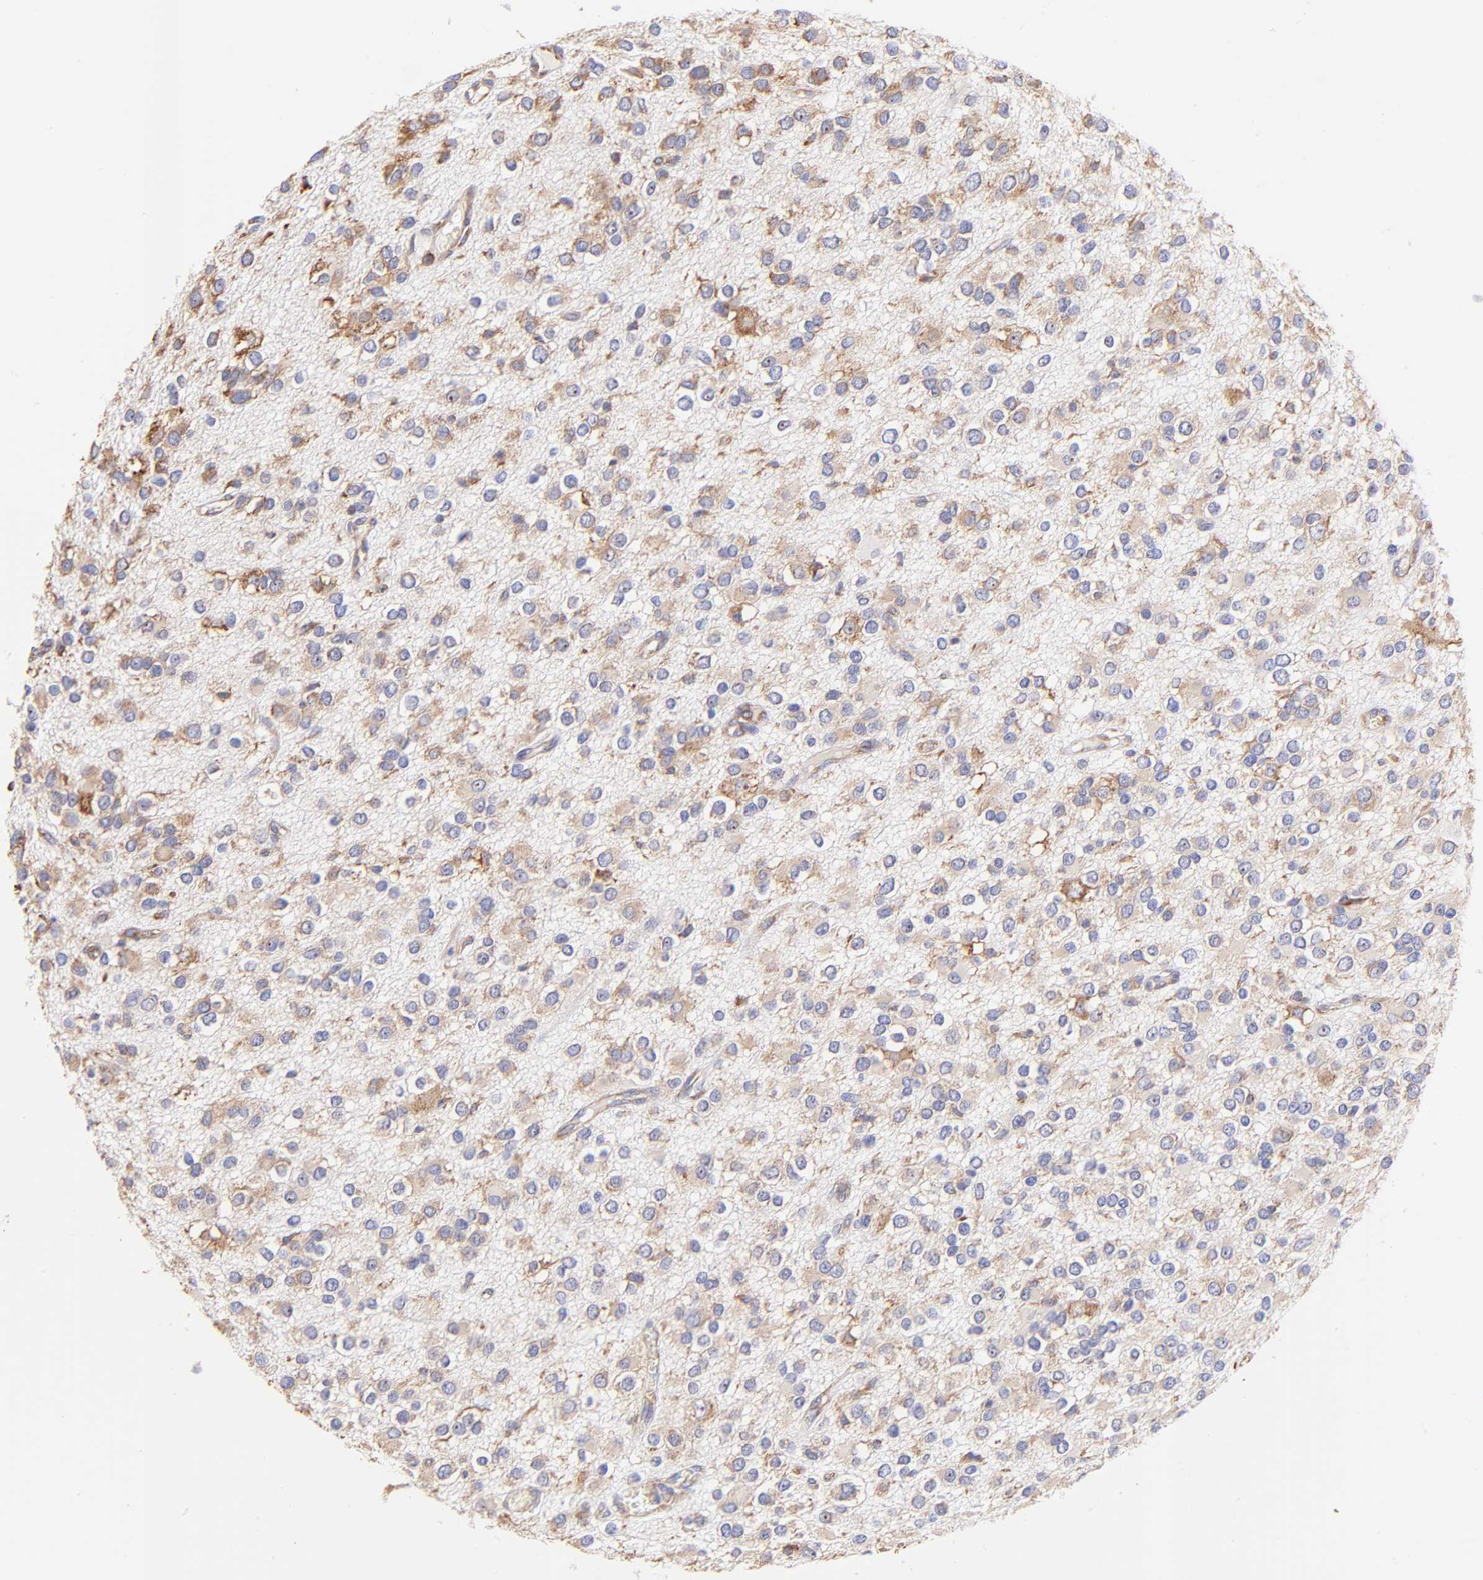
{"staining": {"intensity": "weak", "quantity": "<25%", "location": "cytoplasmic/membranous"}, "tissue": "glioma", "cell_type": "Tumor cells", "image_type": "cancer", "snomed": [{"axis": "morphology", "description": "Glioma, malignant, Low grade"}, {"axis": "topography", "description": "Brain"}], "caption": "Glioma was stained to show a protein in brown. There is no significant positivity in tumor cells.", "gene": "RPL30", "patient": {"sex": "male", "age": 42}}